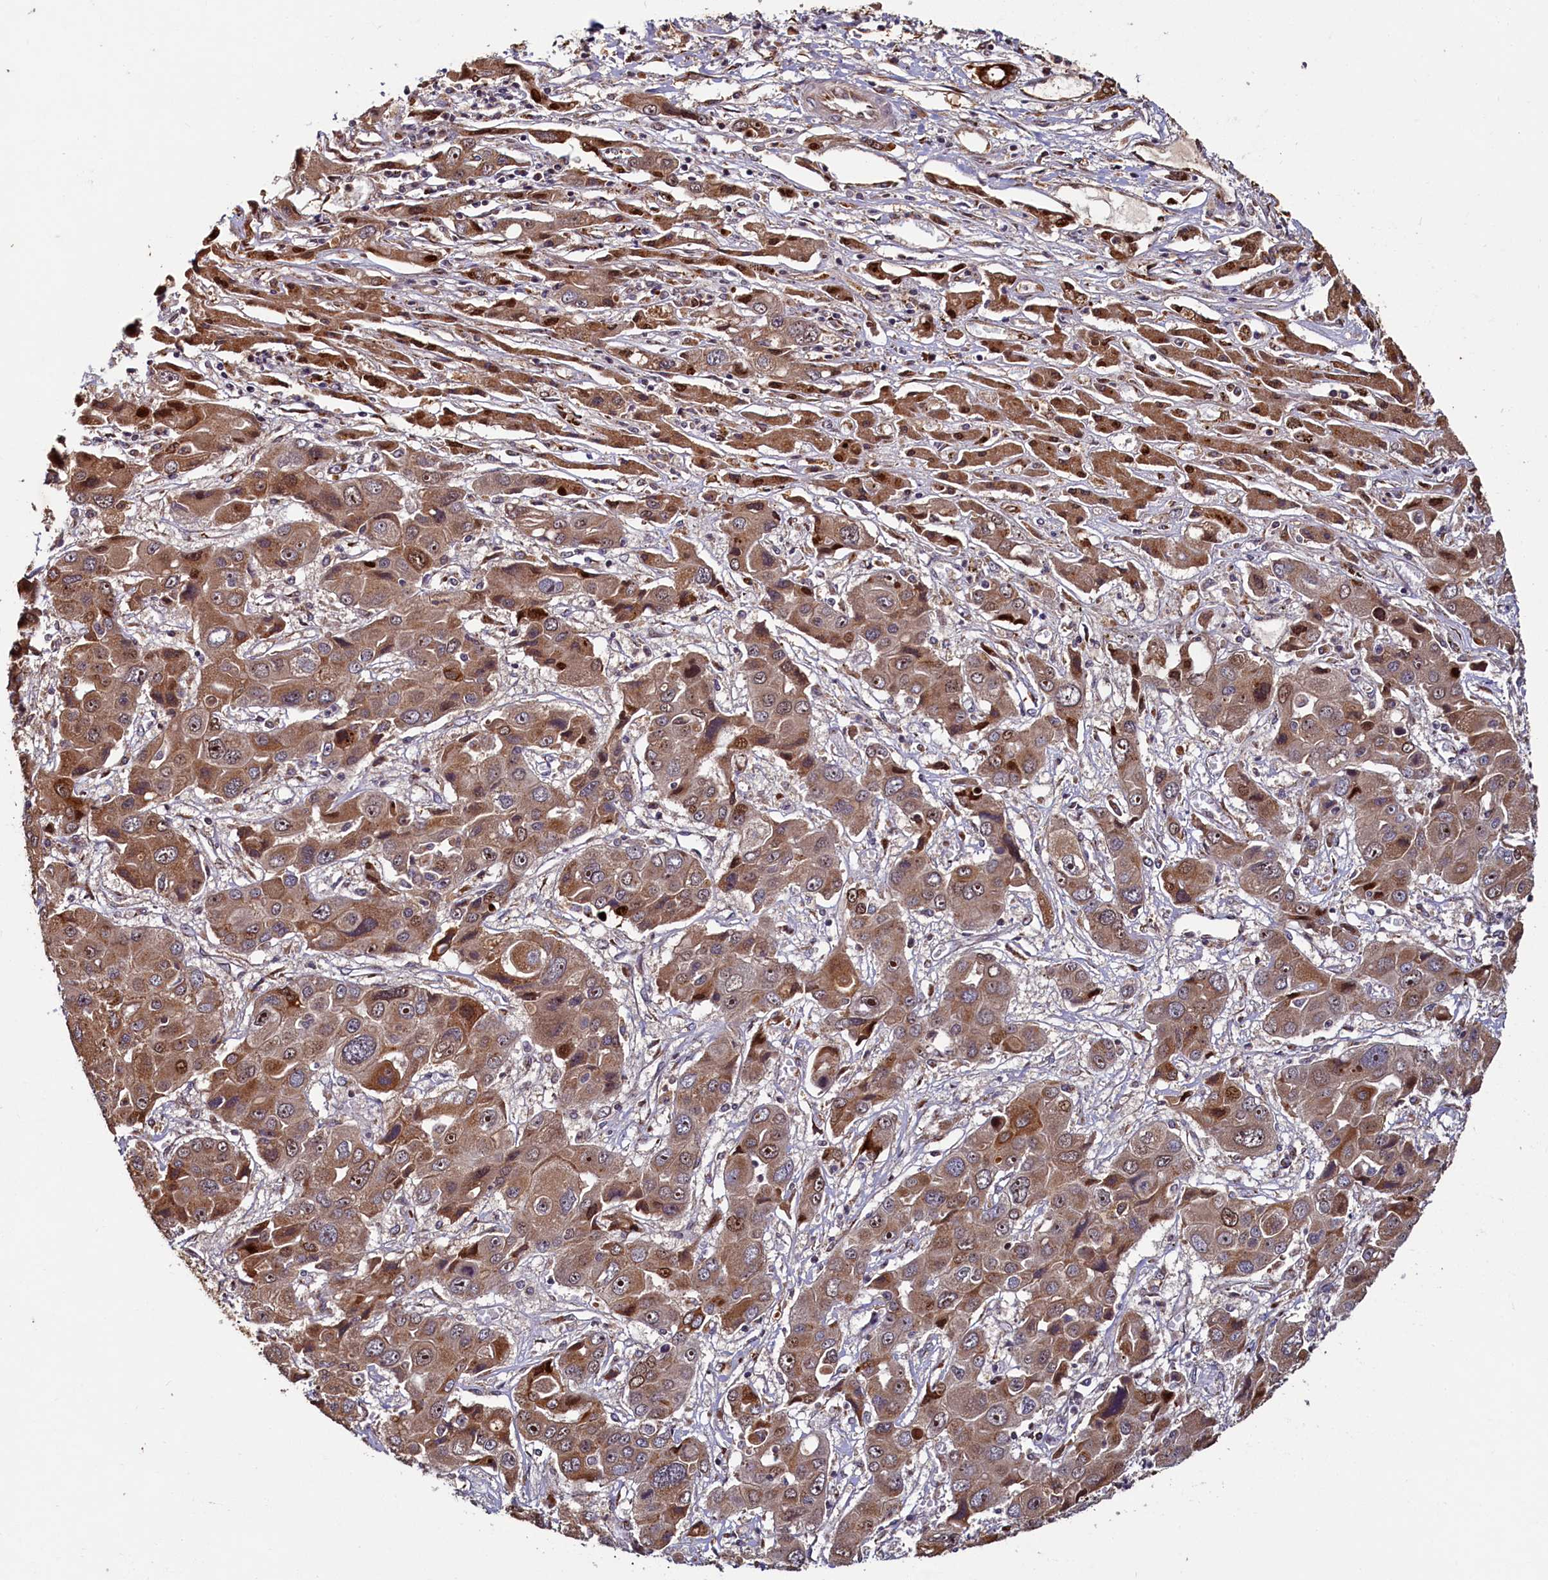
{"staining": {"intensity": "moderate", "quantity": ">75%", "location": "cytoplasmic/membranous,nuclear"}, "tissue": "liver cancer", "cell_type": "Tumor cells", "image_type": "cancer", "snomed": [{"axis": "morphology", "description": "Cholangiocarcinoma"}, {"axis": "topography", "description": "Liver"}], "caption": "Protein staining displays moderate cytoplasmic/membranous and nuclear positivity in approximately >75% of tumor cells in cholangiocarcinoma (liver).", "gene": "NCKAP5L", "patient": {"sex": "male", "age": 67}}